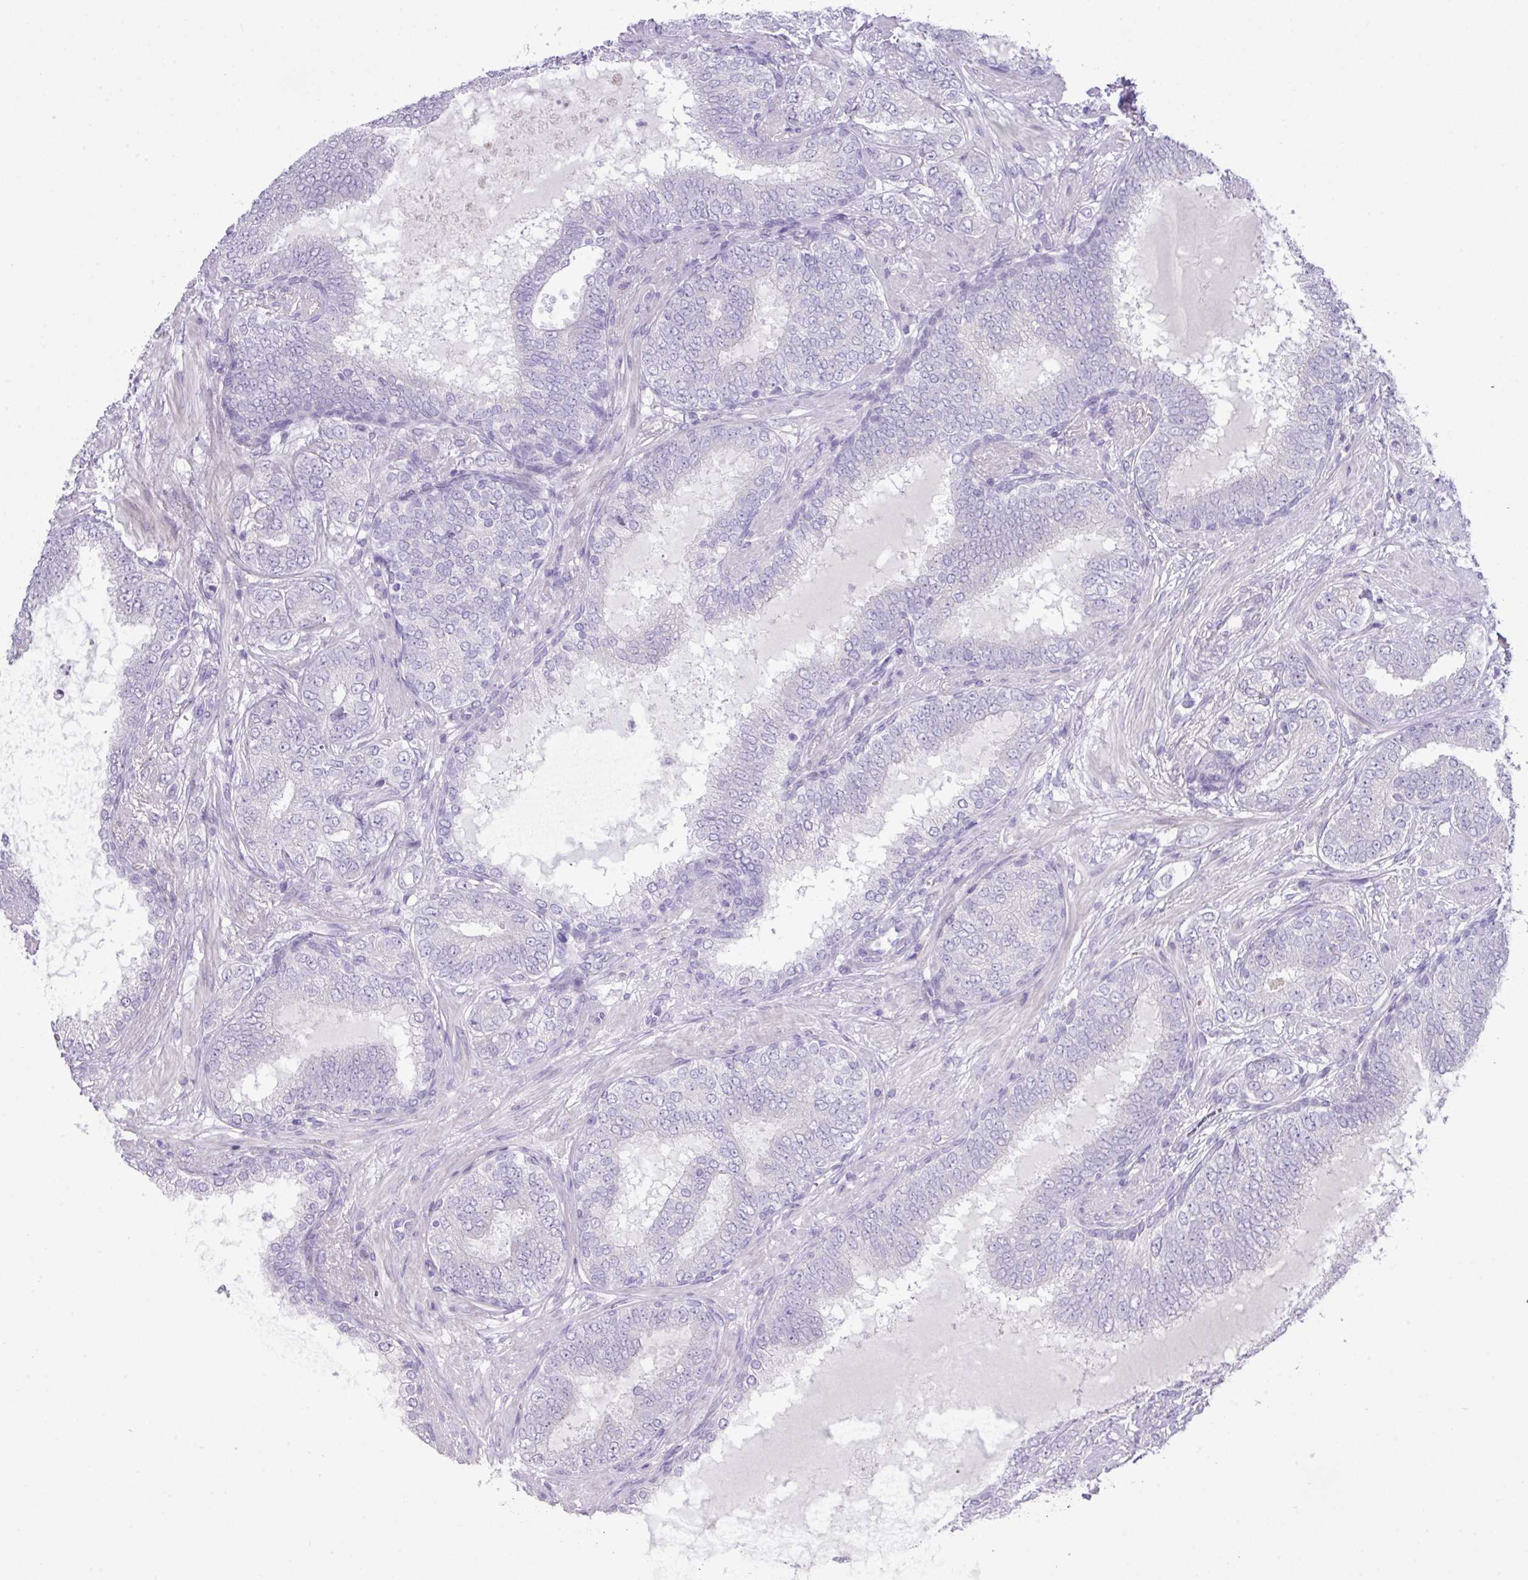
{"staining": {"intensity": "negative", "quantity": "none", "location": "none"}, "tissue": "prostate cancer", "cell_type": "Tumor cells", "image_type": "cancer", "snomed": [{"axis": "morphology", "description": "Adenocarcinoma, High grade"}, {"axis": "topography", "description": "Prostate"}], "caption": "Immunohistochemical staining of human high-grade adenocarcinoma (prostate) exhibits no significant expression in tumor cells.", "gene": "ANKRD13B", "patient": {"sex": "male", "age": 72}}